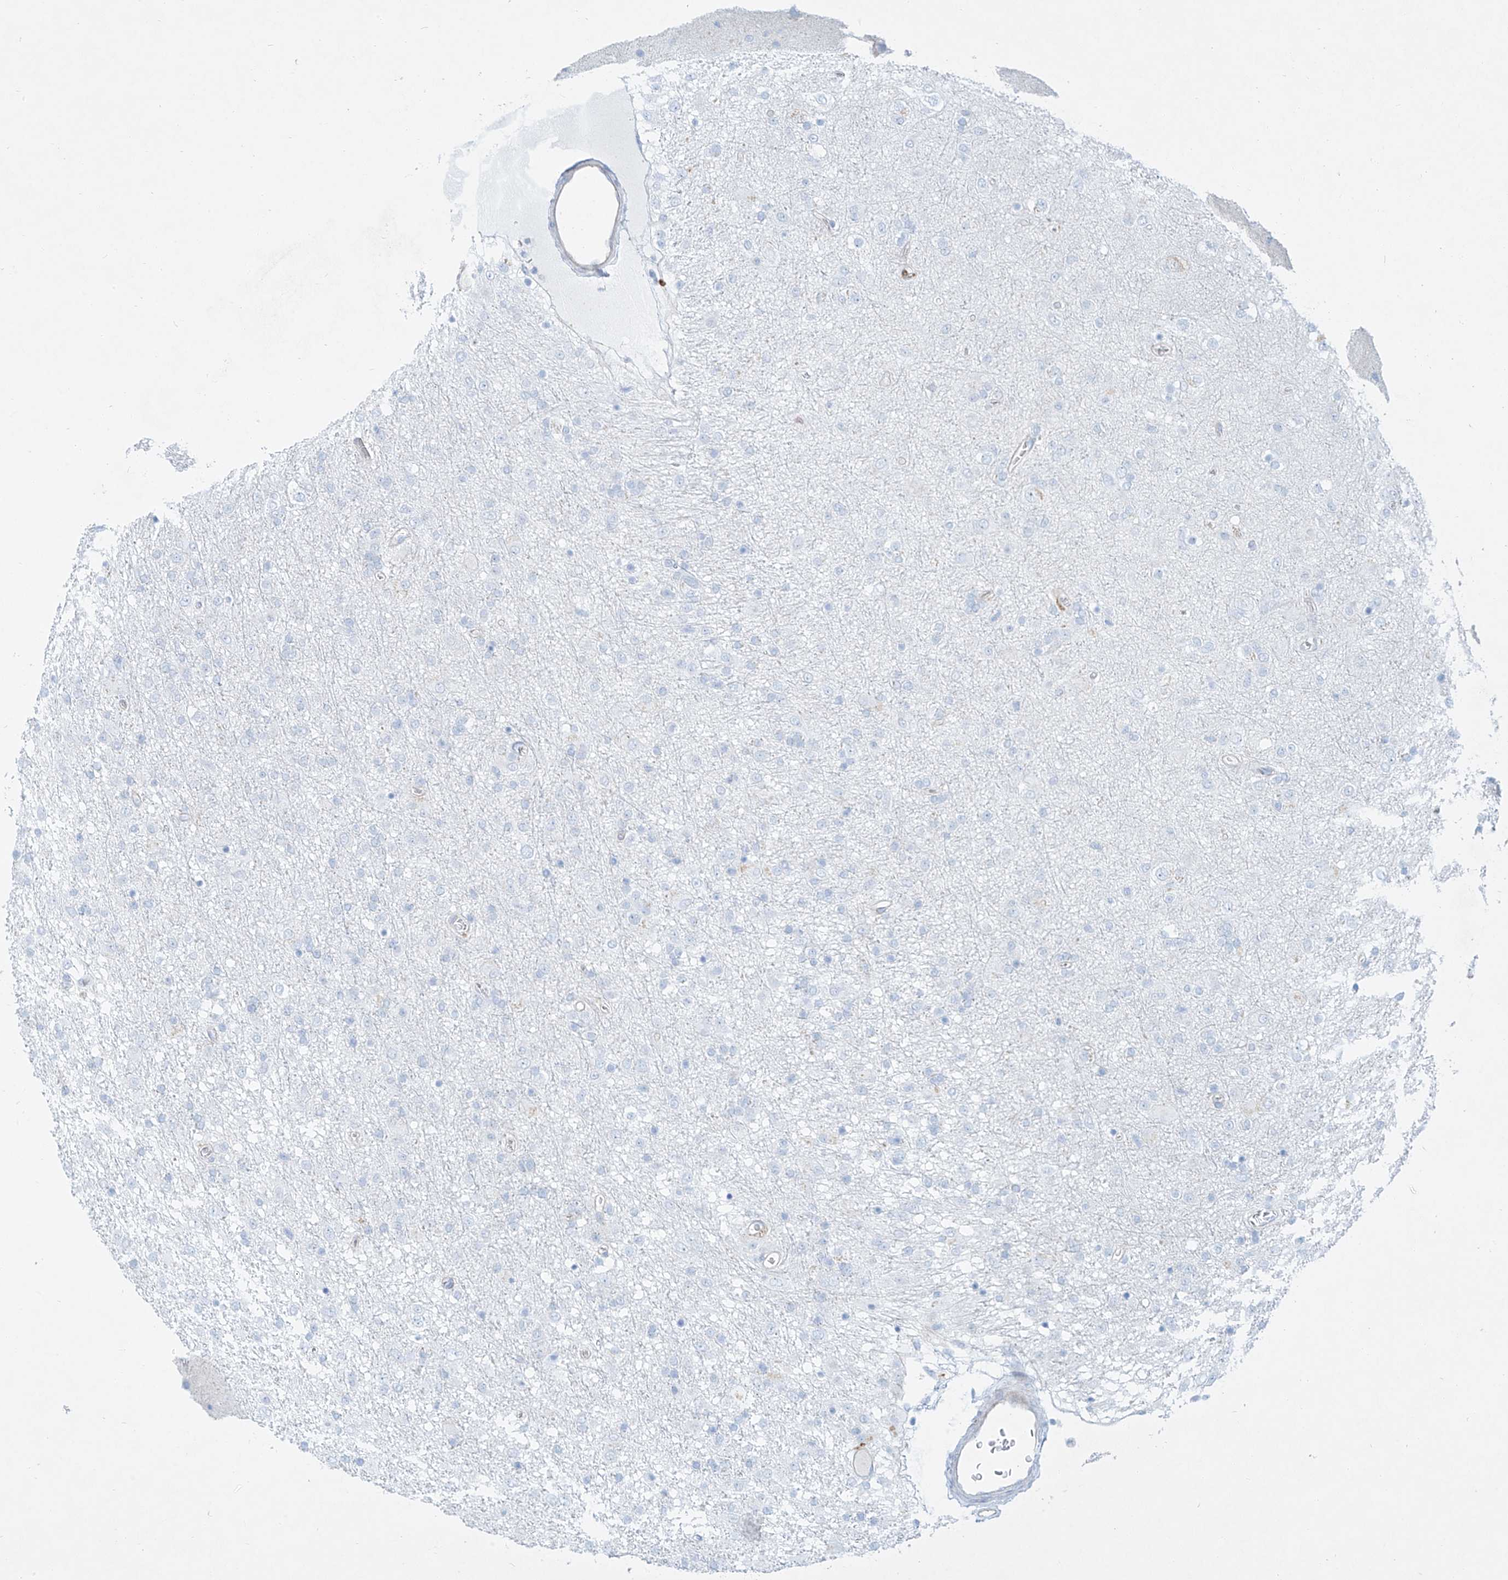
{"staining": {"intensity": "negative", "quantity": "none", "location": "none"}, "tissue": "glioma", "cell_type": "Tumor cells", "image_type": "cancer", "snomed": [{"axis": "morphology", "description": "Glioma, malignant, Low grade"}, {"axis": "topography", "description": "Brain"}], "caption": "Tumor cells are negative for protein expression in human glioma.", "gene": "AJM1", "patient": {"sex": "male", "age": 65}}